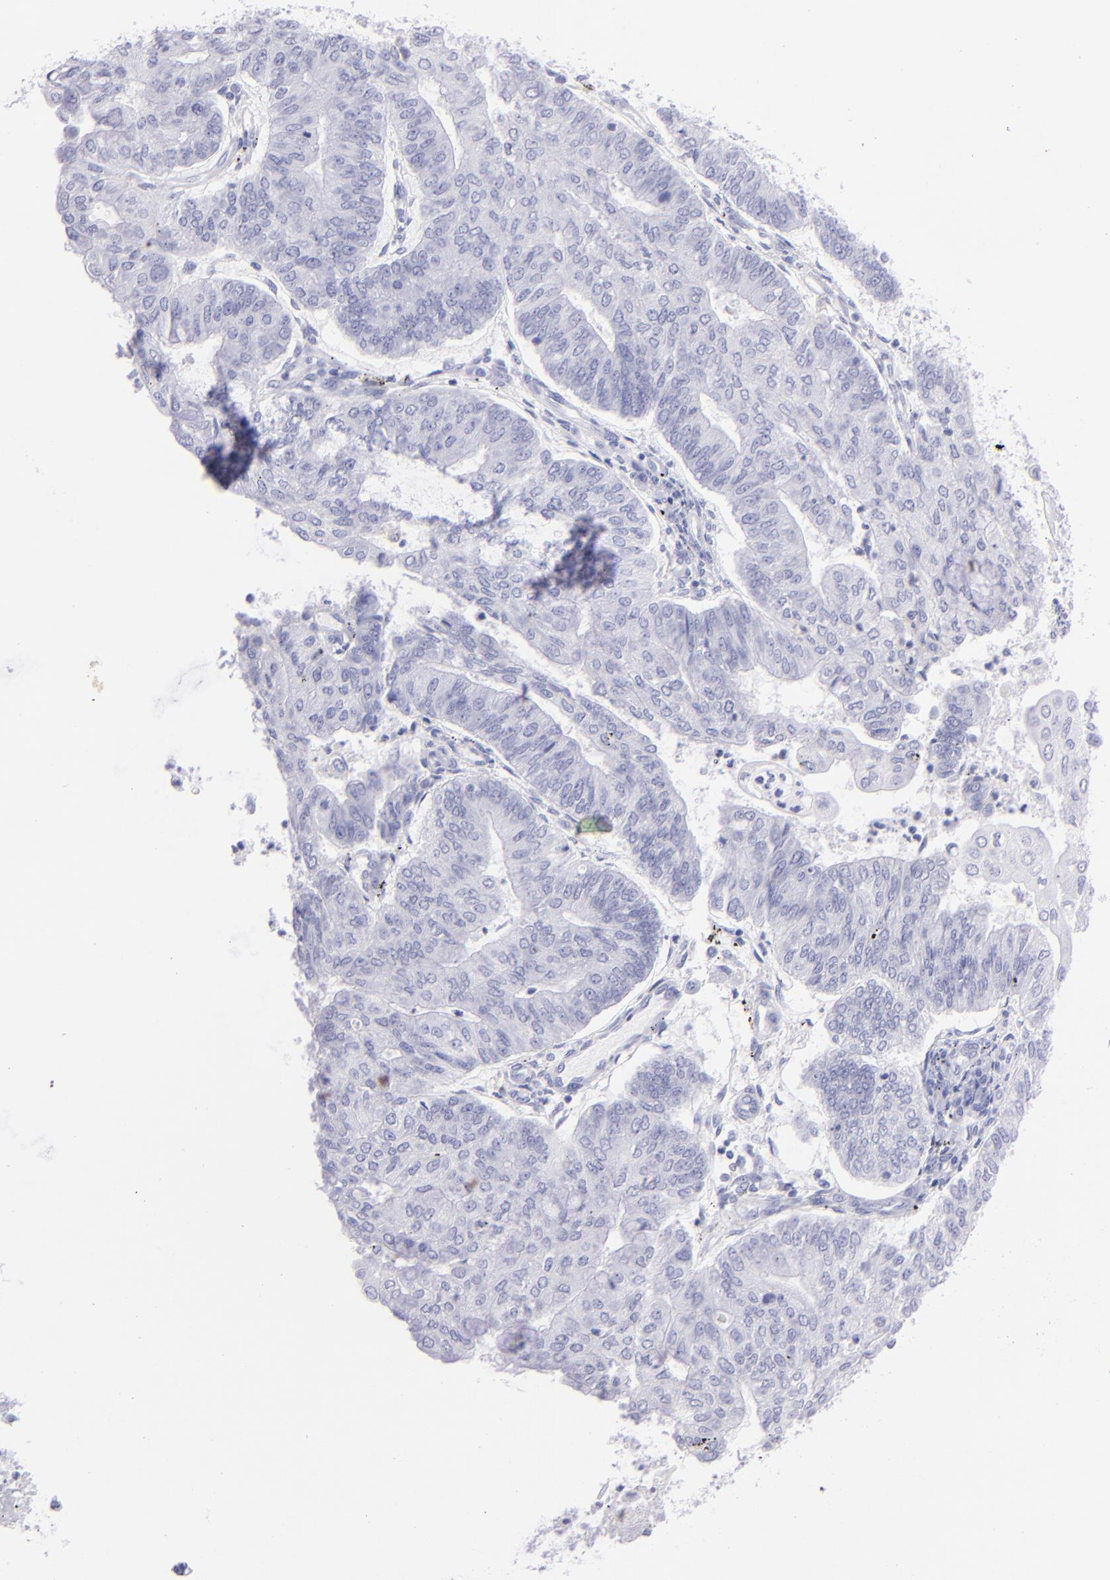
{"staining": {"intensity": "negative", "quantity": "none", "location": "none"}, "tissue": "endometrial cancer", "cell_type": "Tumor cells", "image_type": "cancer", "snomed": [{"axis": "morphology", "description": "Adenocarcinoma, NOS"}, {"axis": "topography", "description": "Endometrium"}], "caption": "This is an immunohistochemistry (IHC) micrograph of endometrial cancer. There is no positivity in tumor cells.", "gene": "CD72", "patient": {"sex": "female", "age": 59}}